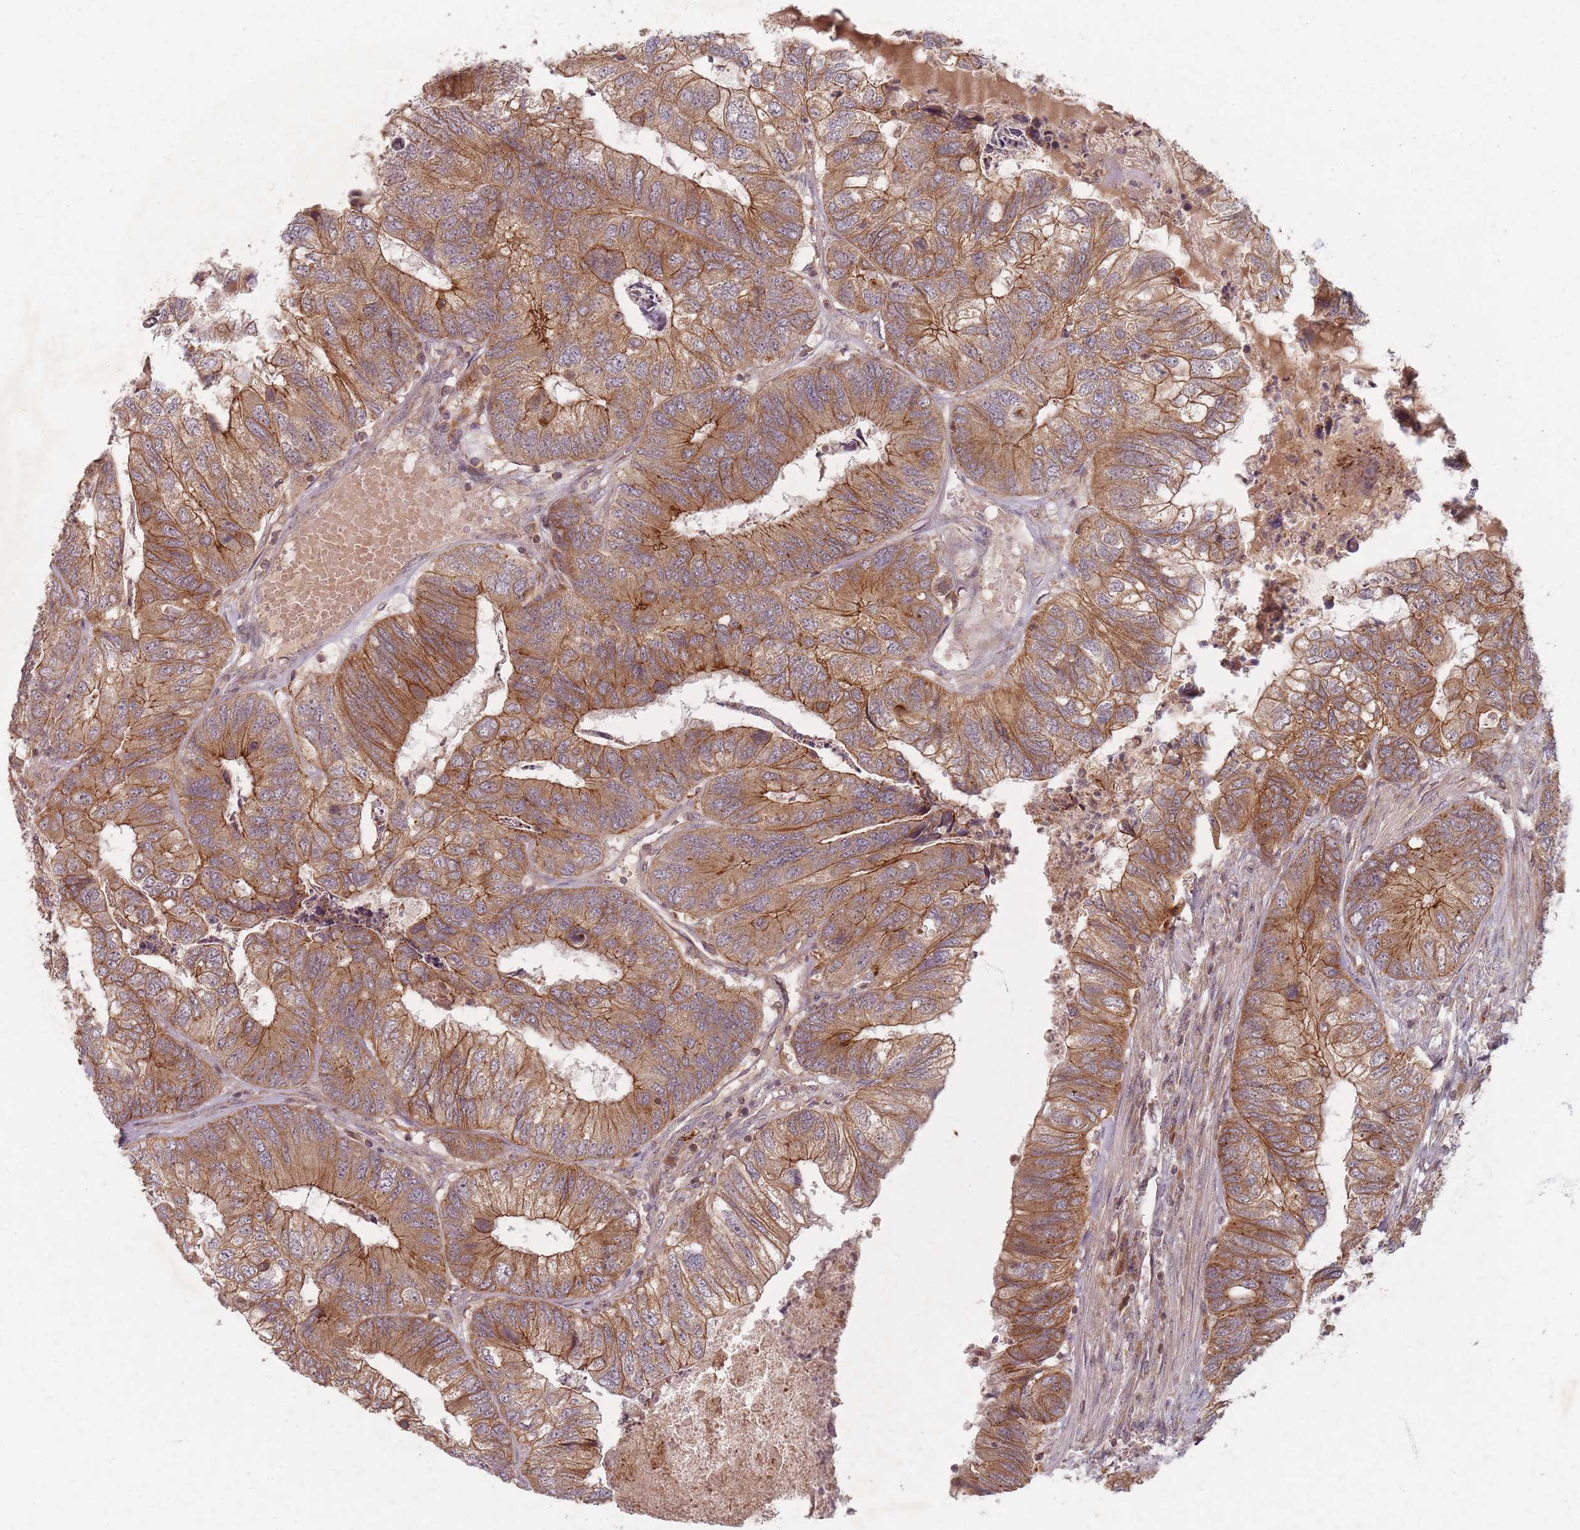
{"staining": {"intensity": "moderate", "quantity": ">75%", "location": "cytoplasmic/membranous"}, "tissue": "colorectal cancer", "cell_type": "Tumor cells", "image_type": "cancer", "snomed": [{"axis": "morphology", "description": "Adenocarcinoma, NOS"}, {"axis": "topography", "description": "Colon"}], "caption": "Adenocarcinoma (colorectal) was stained to show a protein in brown. There is medium levels of moderate cytoplasmic/membranous staining in approximately >75% of tumor cells.", "gene": "RADX", "patient": {"sex": "female", "age": 67}}